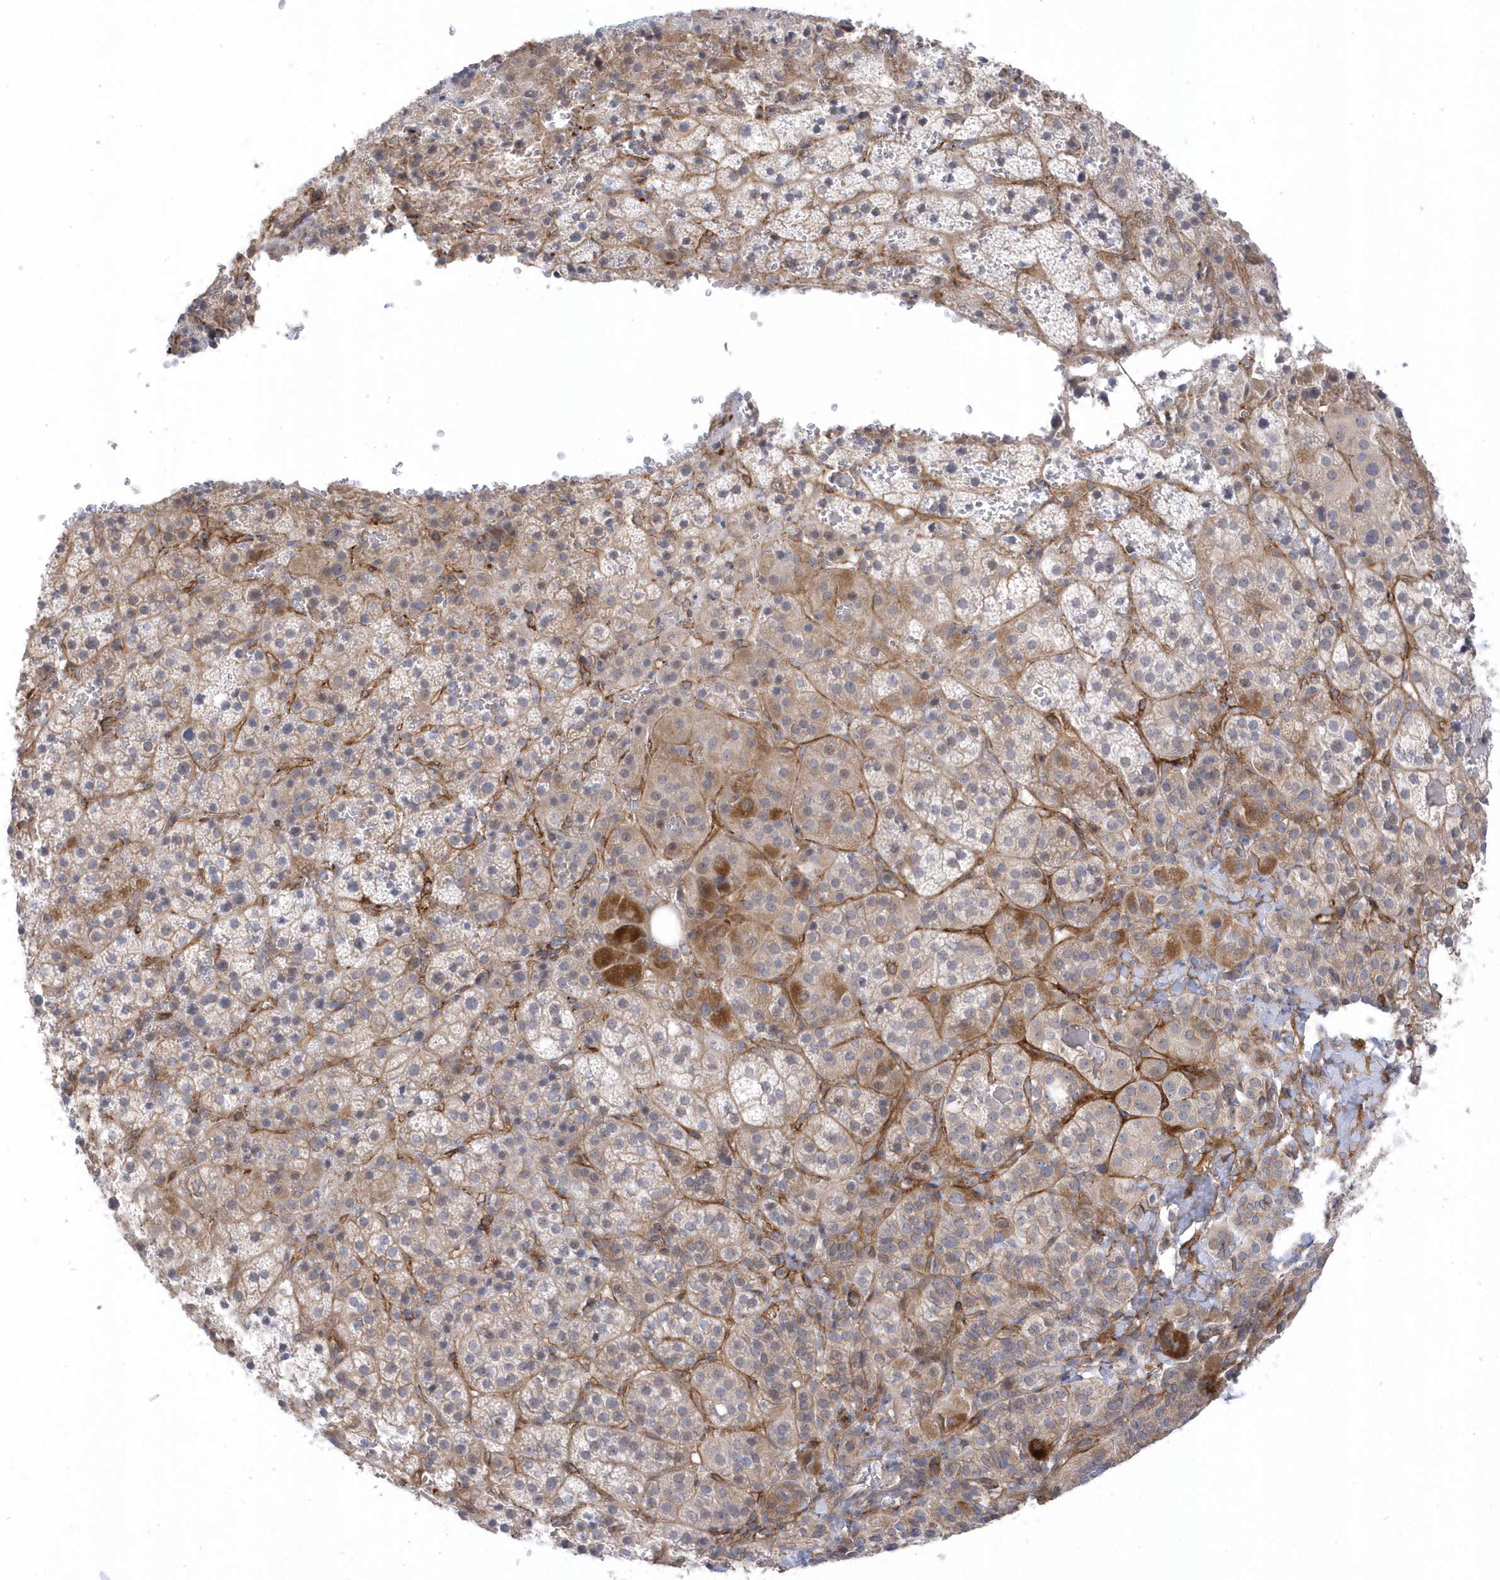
{"staining": {"intensity": "strong", "quantity": "<25%", "location": "cytoplasmic/membranous"}, "tissue": "adrenal gland", "cell_type": "Glandular cells", "image_type": "normal", "snomed": [{"axis": "morphology", "description": "Normal tissue, NOS"}, {"axis": "topography", "description": "Adrenal gland"}], "caption": "A medium amount of strong cytoplasmic/membranous positivity is identified in approximately <25% of glandular cells in unremarkable adrenal gland. The protein is shown in brown color, while the nuclei are stained blue.", "gene": "ANAPC1", "patient": {"sex": "female", "age": 59}}